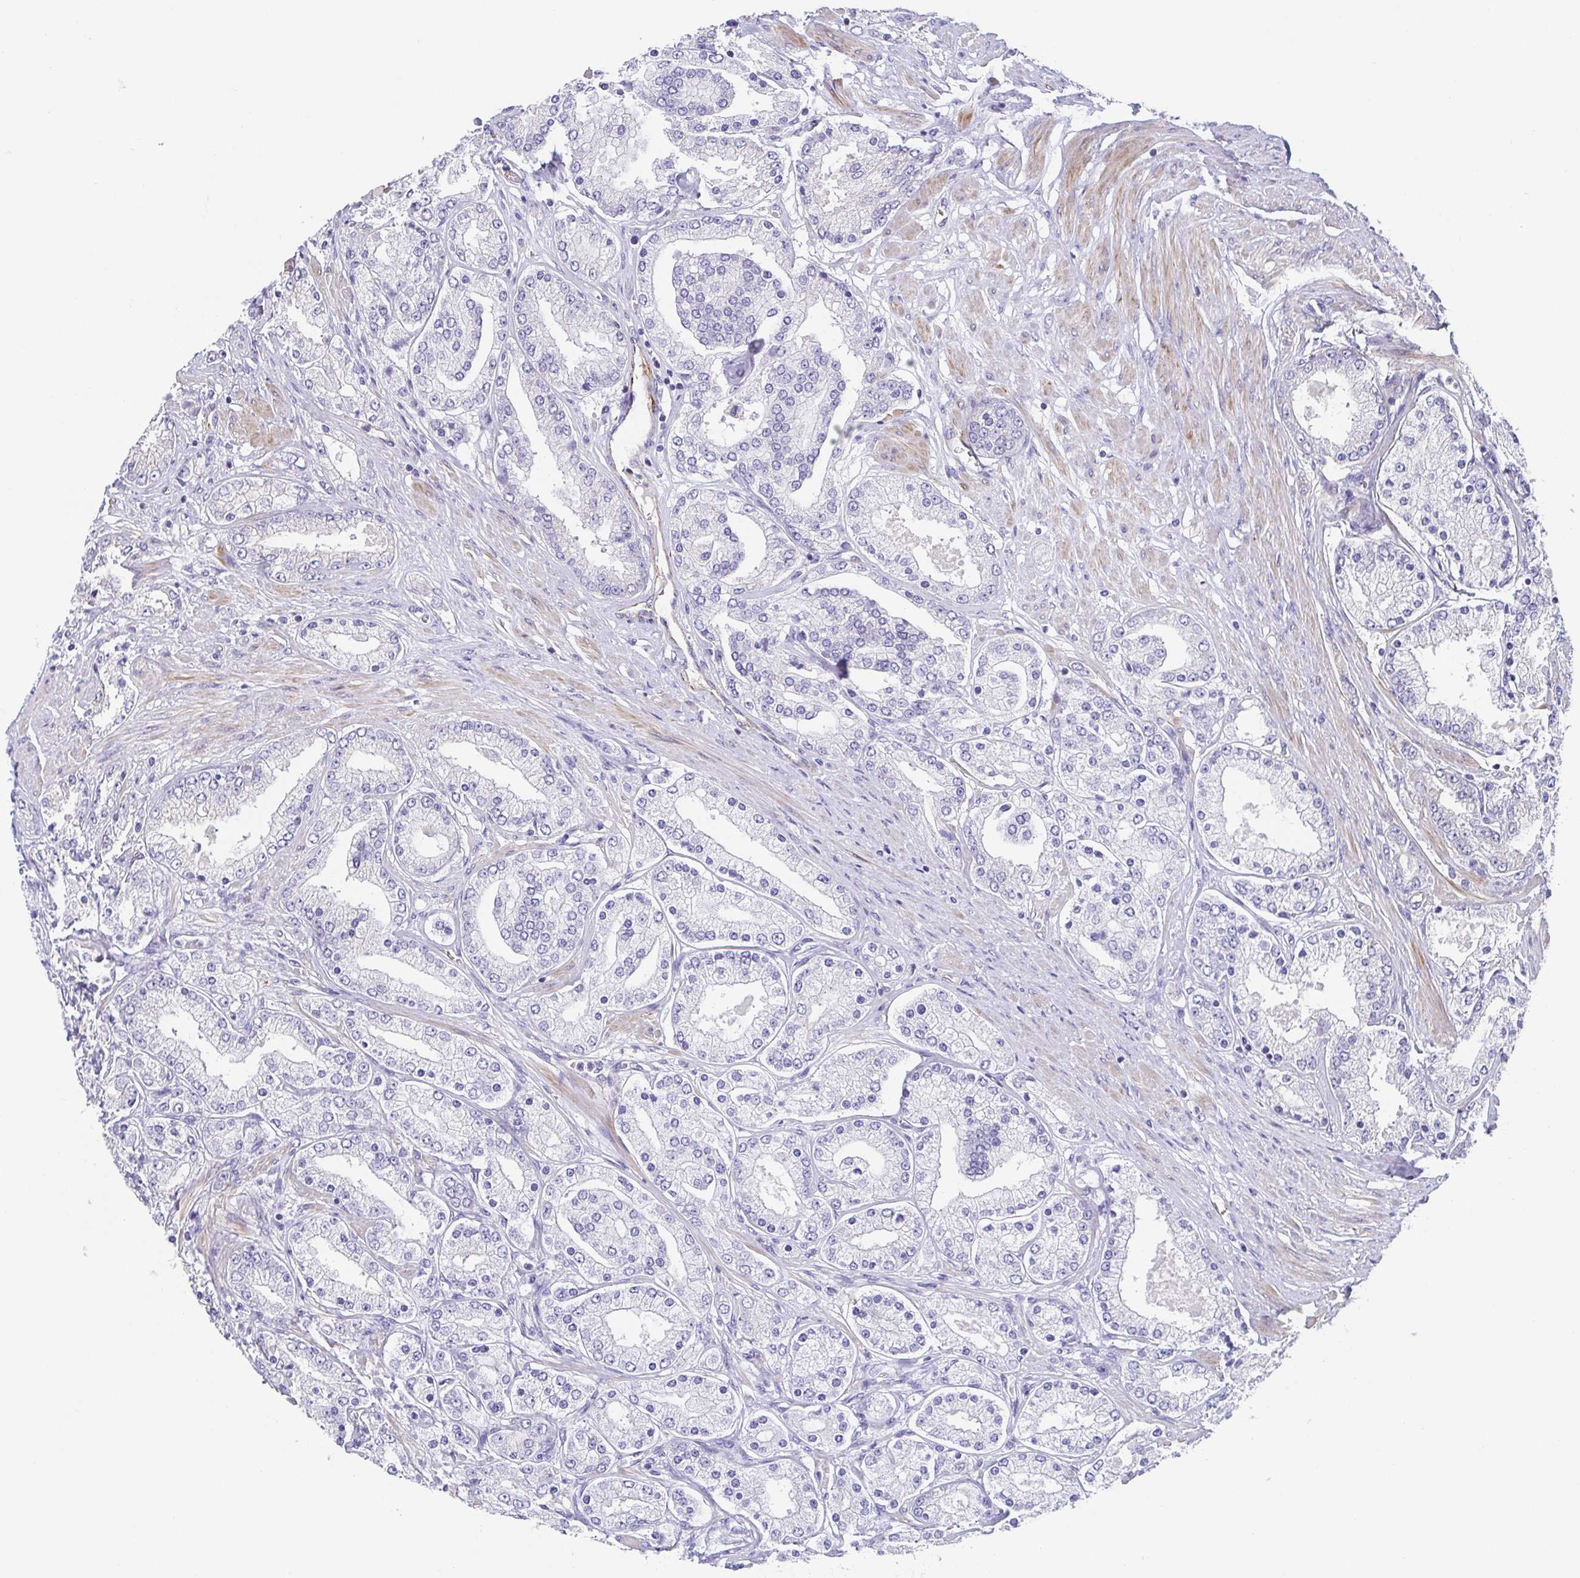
{"staining": {"intensity": "negative", "quantity": "none", "location": "none"}, "tissue": "prostate cancer", "cell_type": "Tumor cells", "image_type": "cancer", "snomed": [{"axis": "morphology", "description": "Adenocarcinoma, High grade"}, {"axis": "topography", "description": "Prostate"}], "caption": "A high-resolution photomicrograph shows immunohistochemistry (IHC) staining of prostate cancer (high-grade adenocarcinoma), which exhibits no significant expression in tumor cells. (IHC, brightfield microscopy, high magnification).", "gene": "TRAM2", "patient": {"sex": "male", "age": 67}}